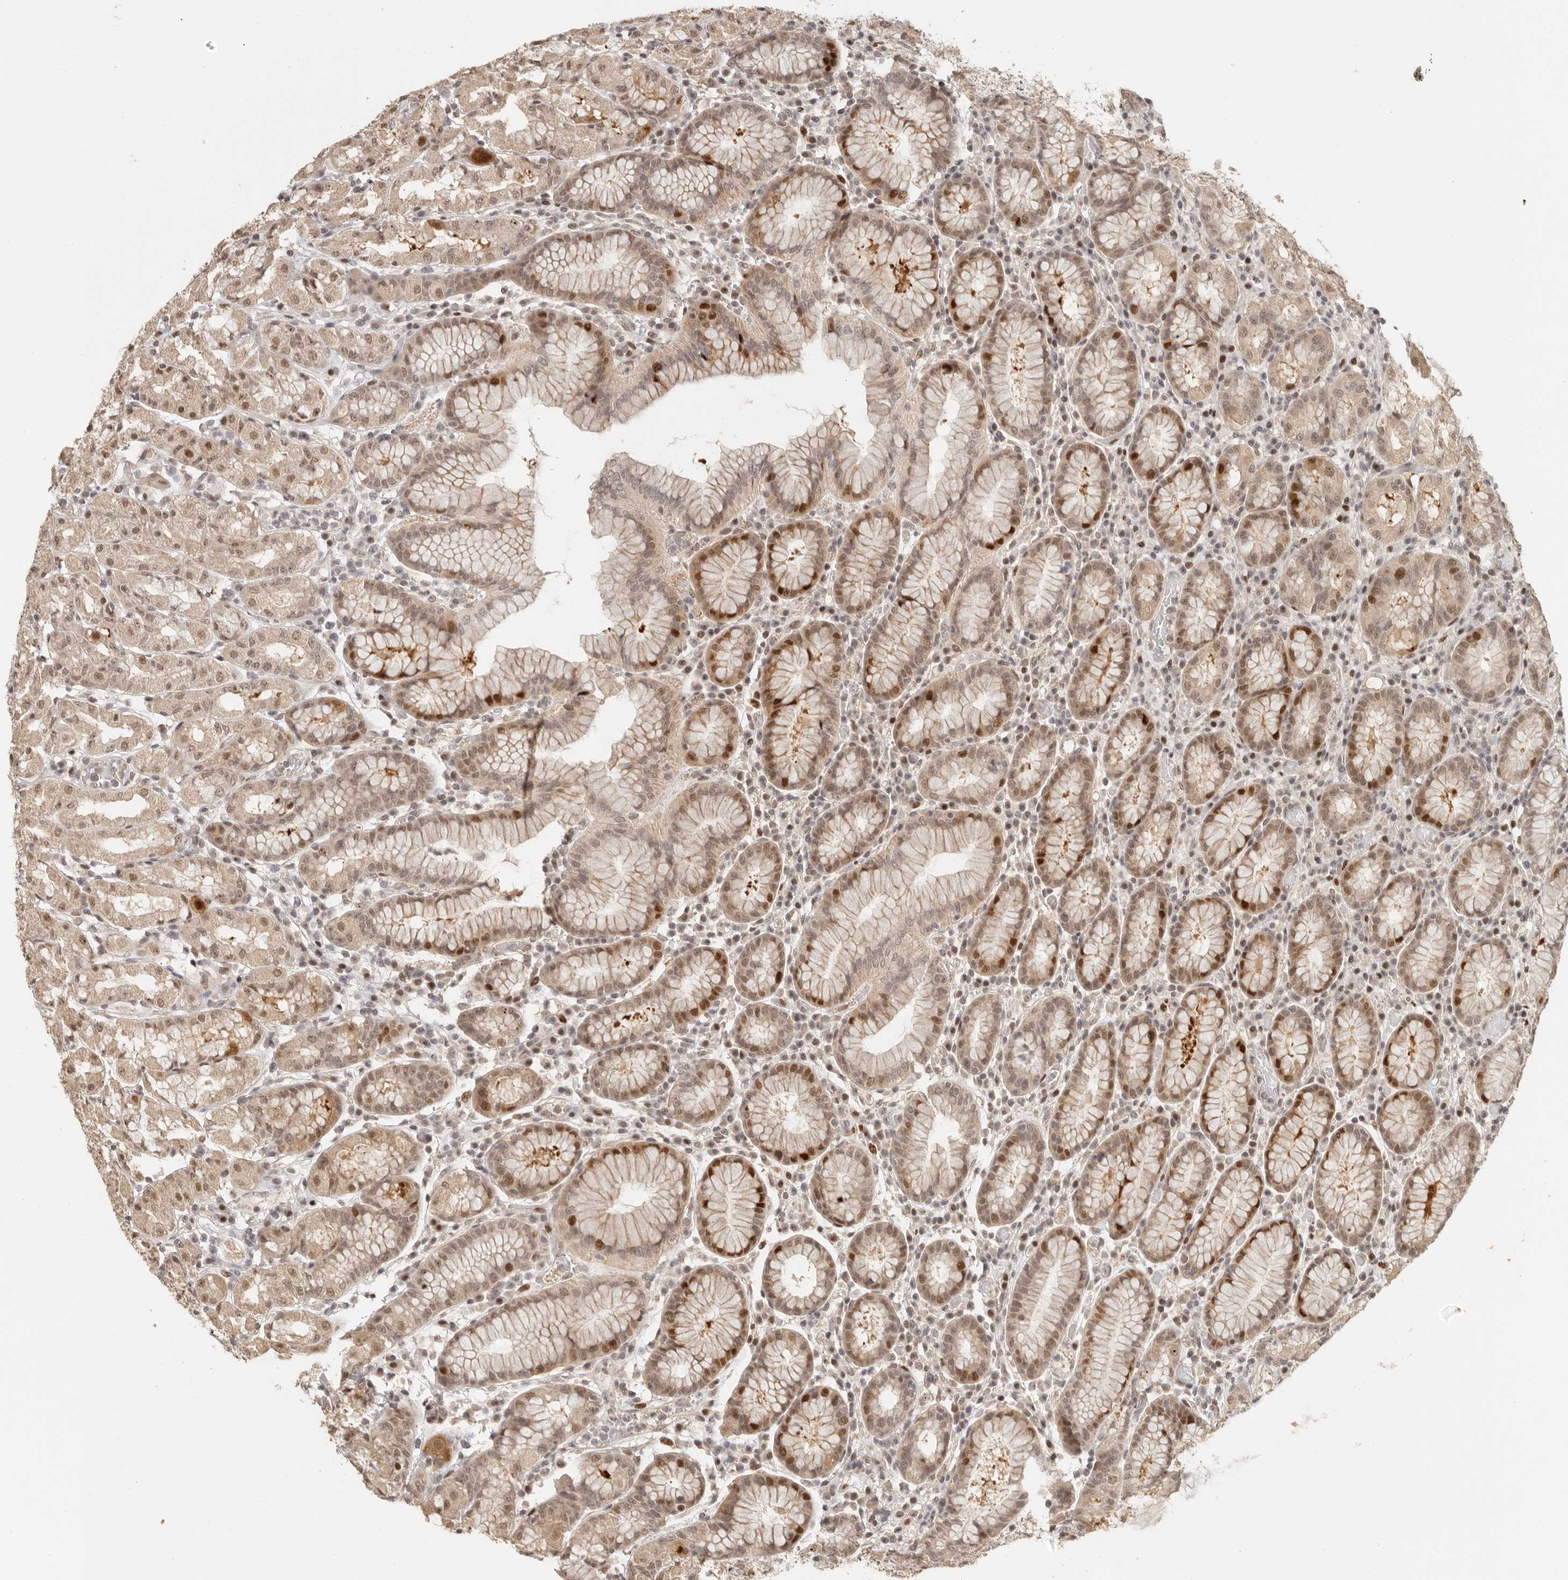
{"staining": {"intensity": "moderate", "quantity": ">75%", "location": "nuclear"}, "tissue": "stomach", "cell_type": "Glandular cells", "image_type": "normal", "snomed": [{"axis": "morphology", "description": "Normal tissue, NOS"}, {"axis": "topography", "description": "Stomach"}, {"axis": "topography", "description": "Stomach, lower"}], "caption": "Immunohistochemical staining of benign human stomach shows medium levels of moderate nuclear staining in about >75% of glandular cells. The protein is stained brown, and the nuclei are stained in blue (DAB IHC with brightfield microscopy, high magnification).", "gene": "GPBP1L1", "patient": {"sex": "female", "age": 56}}